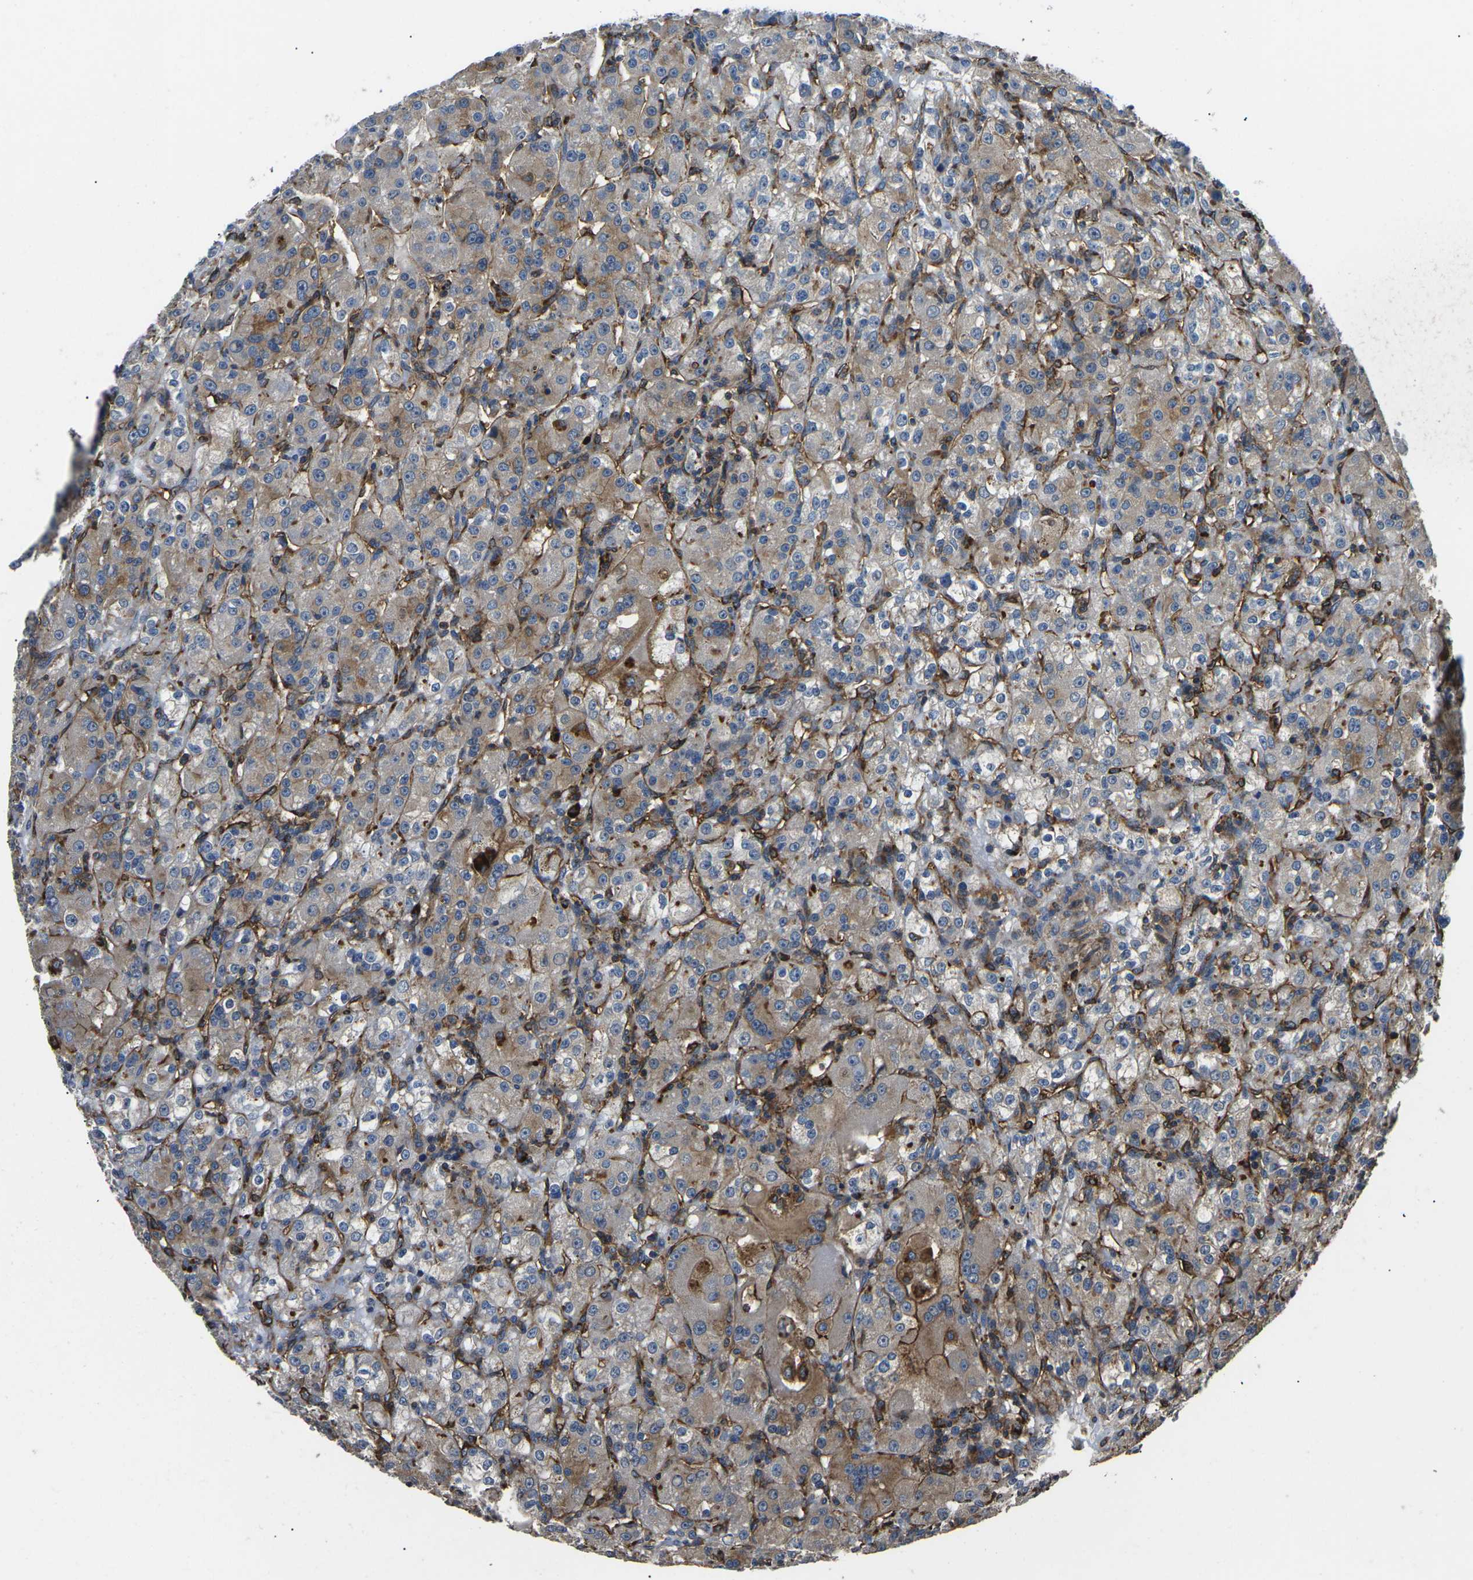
{"staining": {"intensity": "moderate", "quantity": "25%-75%", "location": "cytoplasmic/membranous"}, "tissue": "renal cancer", "cell_type": "Tumor cells", "image_type": "cancer", "snomed": [{"axis": "morphology", "description": "Normal tissue, NOS"}, {"axis": "morphology", "description": "Adenocarcinoma, NOS"}, {"axis": "topography", "description": "Kidney"}], "caption": "Immunohistochemistry (IHC) (DAB) staining of human adenocarcinoma (renal) displays moderate cytoplasmic/membranous protein staining in approximately 25%-75% of tumor cells. (DAB (3,3'-diaminobenzidine) IHC, brown staining for protein, blue staining for nuclei).", "gene": "KCNJ15", "patient": {"sex": "male", "age": 61}}